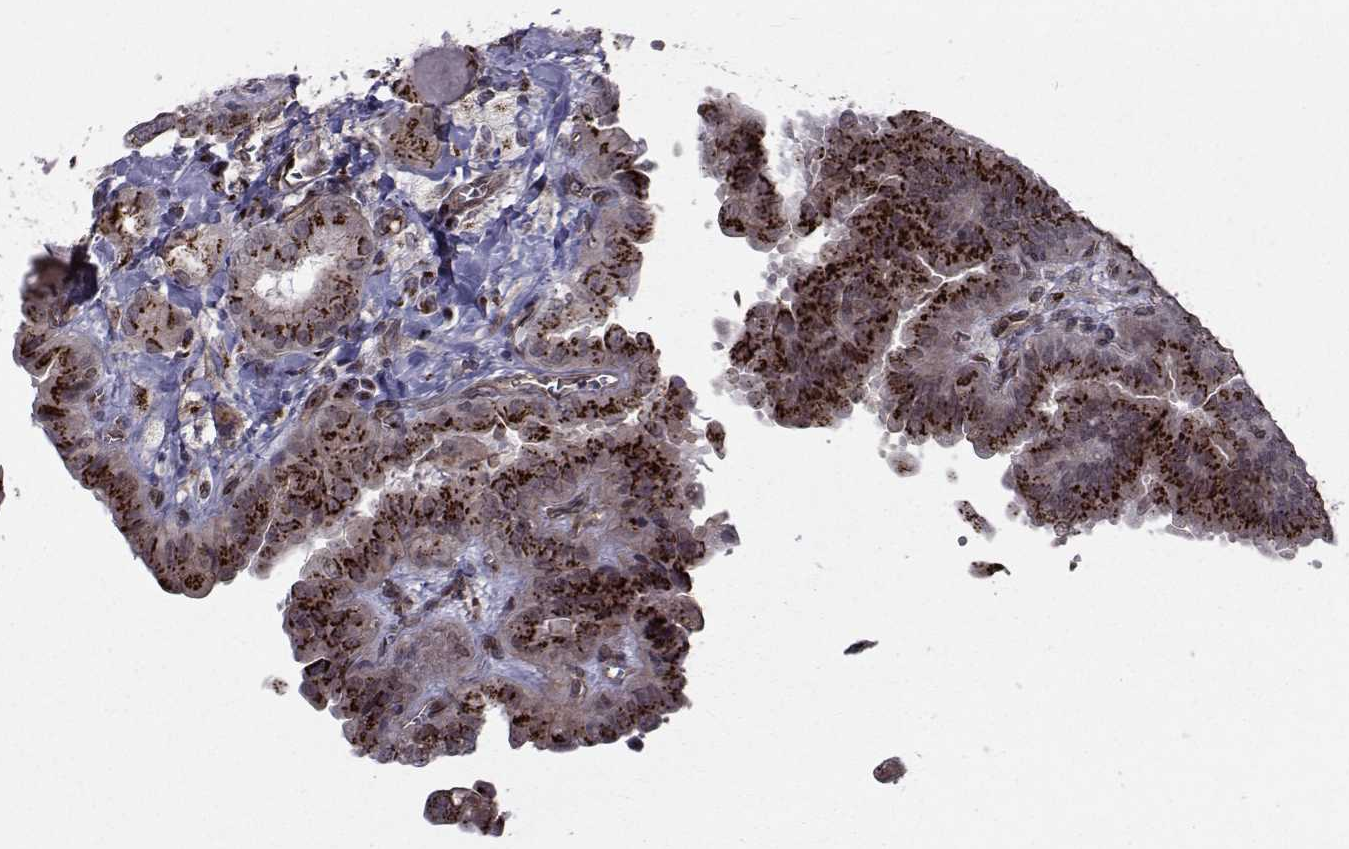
{"staining": {"intensity": "strong", "quantity": "25%-75%", "location": "cytoplasmic/membranous"}, "tissue": "thyroid cancer", "cell_type": "Tumor cells", "image_type": "cancer", "snomed": [{"axis": "morphology", "description": "Papillary adenocarcinoma, NOS"}, {"axis": "topography", "description": "Thyroid gland"}], "caption": "The micrograph displays staining of thyroid cancer (papillary adenocarcinoma), revealing strong cytoplasmic/membranous protein expression (brown color) within tumor cells.", "gene": "ATP6V1C2", "patient": {"sex": "female", "age": 37}}